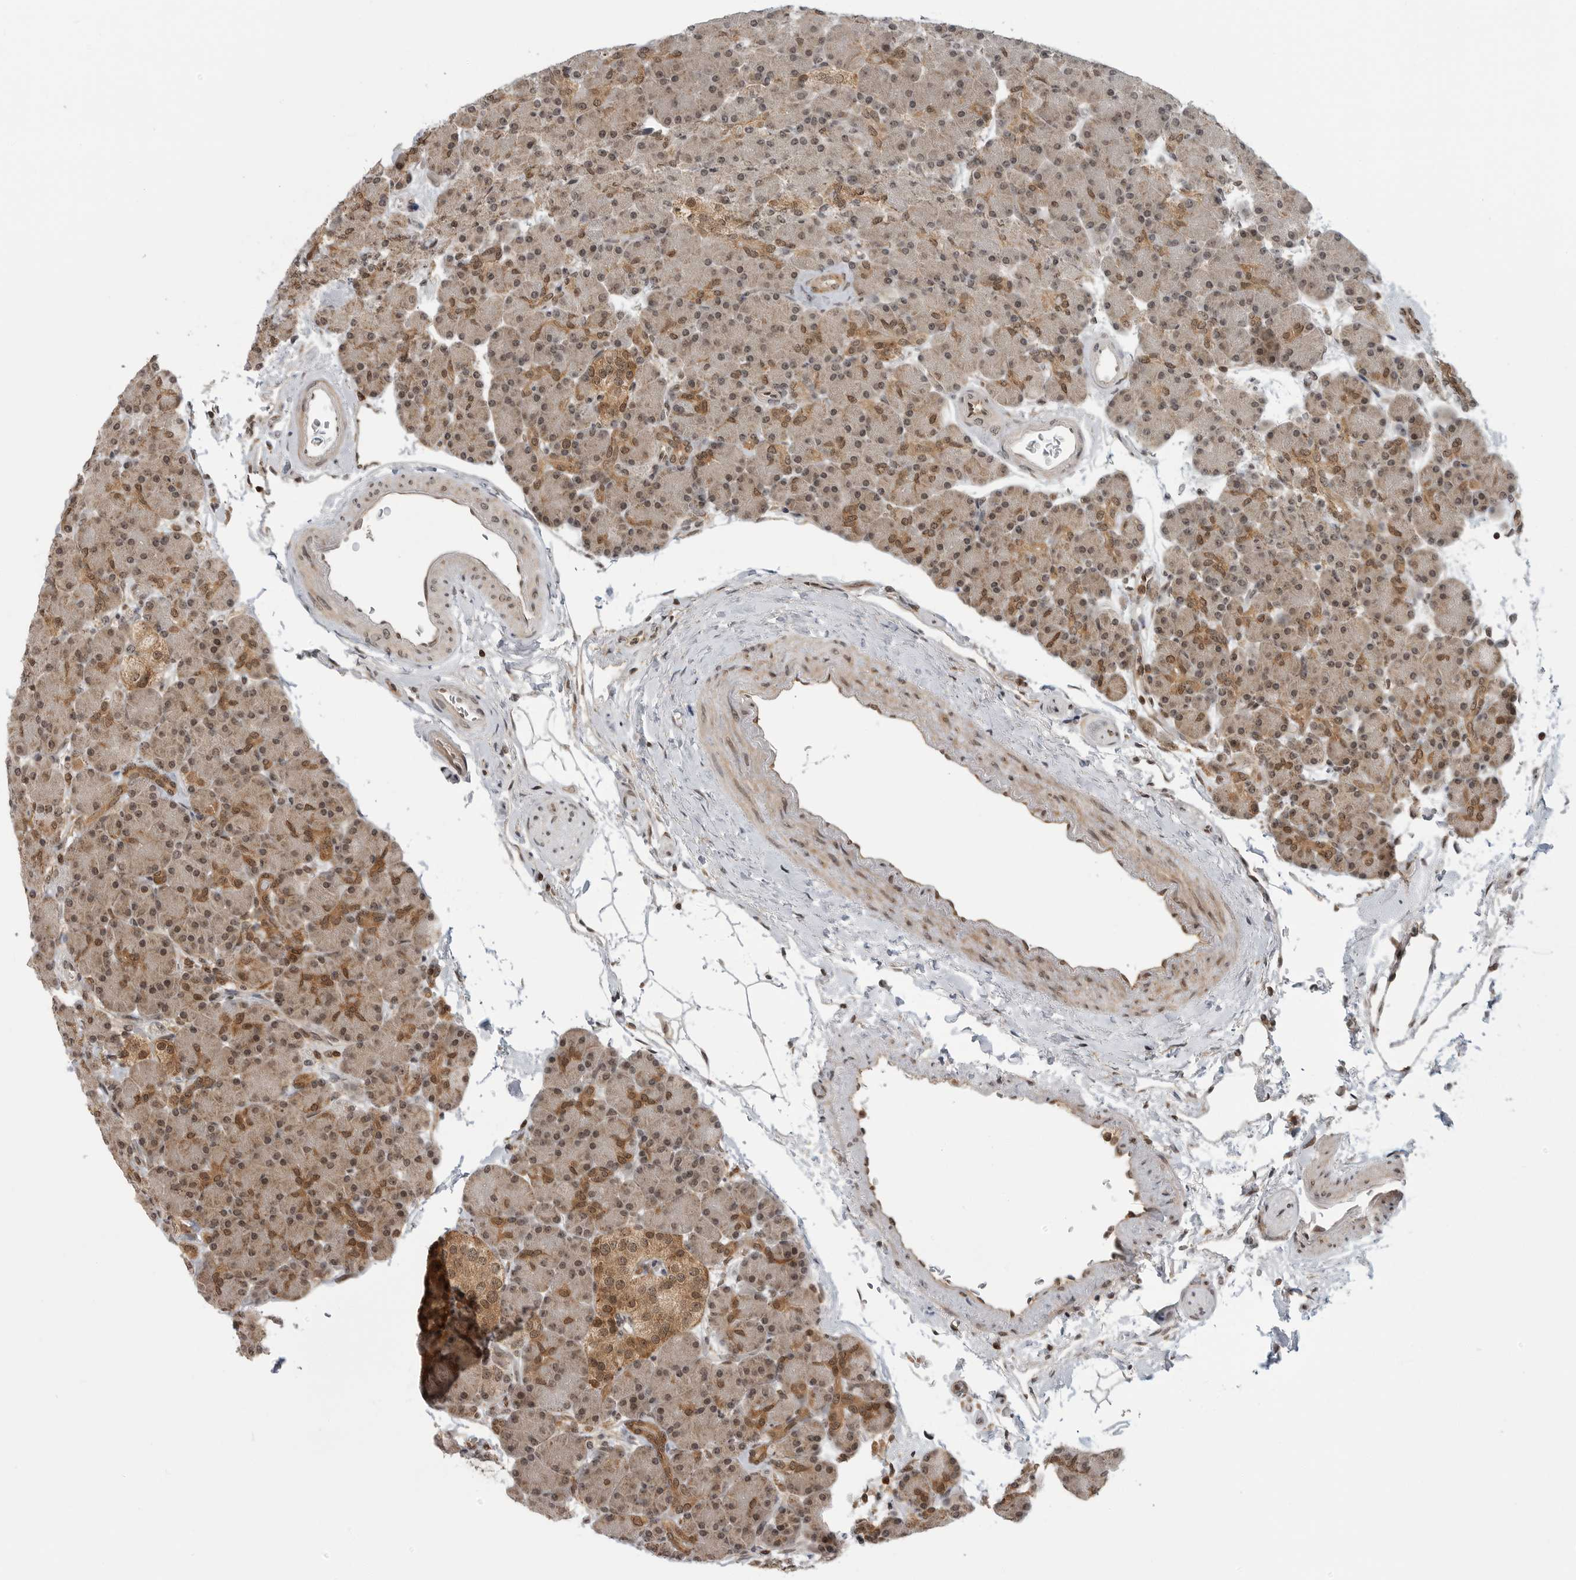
{"staining": {"intensity": "moderate", "quantity": ">75%", "location": "cytoplasmic/membranous,nuclear"}, "tissue": "pancreas", "cell_type": "Exocrine glandular cells", "image_type": "normal", "snomed": [{"axis": "morphology", "description": "Normal tissue, NOS"}, {"axis": "topography", "description": "Pancreas"}], "caption": "Immunohistochemical staining of normal human pancreas shows moderate cytoplasmic/membranous,nuclear protein staining in about >75% of exocrine glandular cells.", "gene": "SZRD1", "patient": {"sex": "female", "age": 43}}